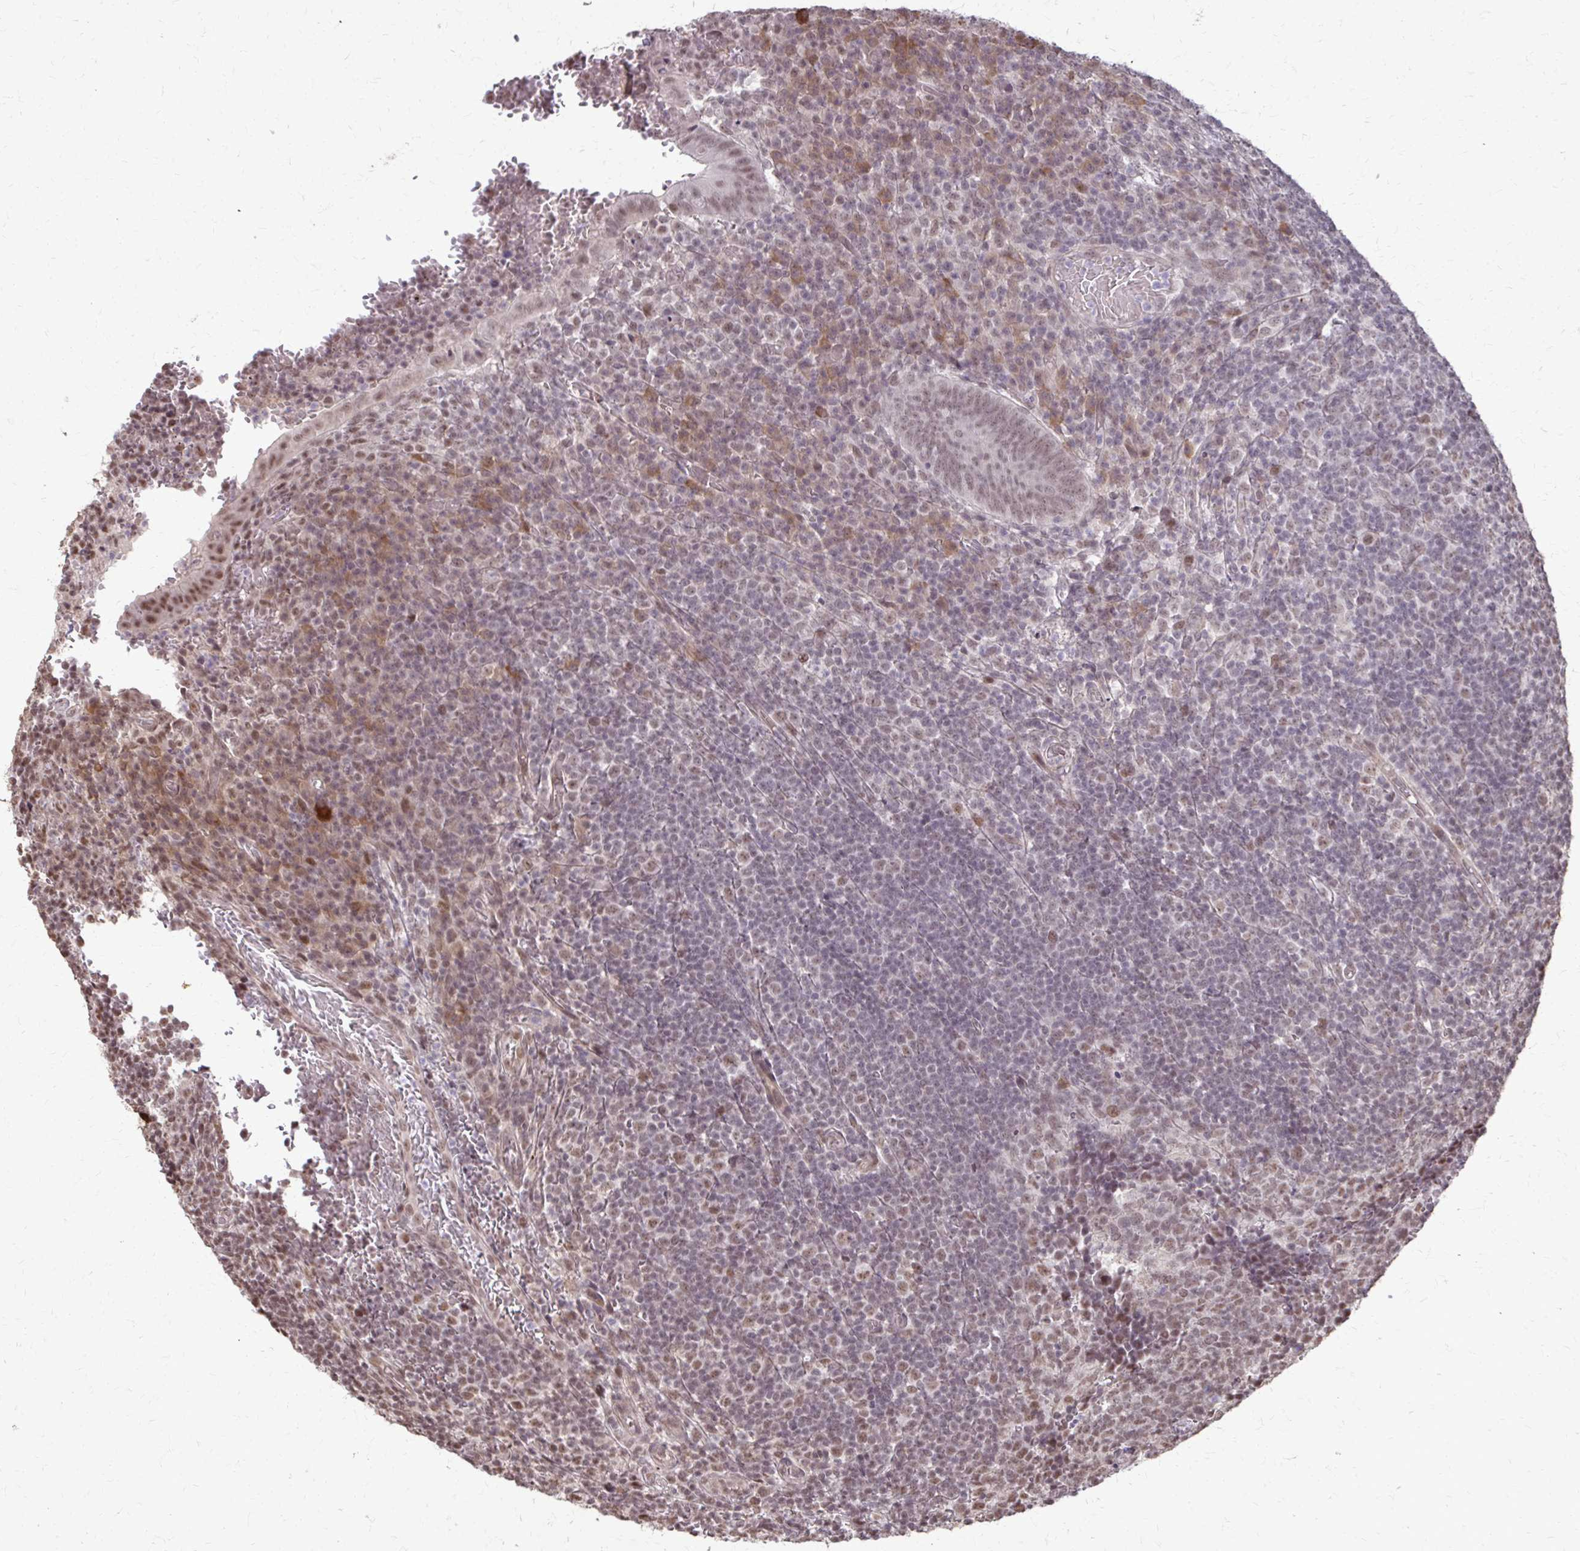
{"staining": {"intensity": "moderate", "quantity": ">75%", "location": "nuclear"}, "tissue": "appendix", "cell_type": "Glandular cells", "image_type": "normal", "snomed": [{"axis": "morphology", "description": "Normal tissue, NOS"}, {"axis": "topography", "description": "Appendix"}], "caption": "Appendix stained with DAB immunohistochemistry shows medium levels of moderate nuclear expression in approximately >75% of glandular cells.", "gene": "SS18", "patient": {"sex": "male", "age": 18}}